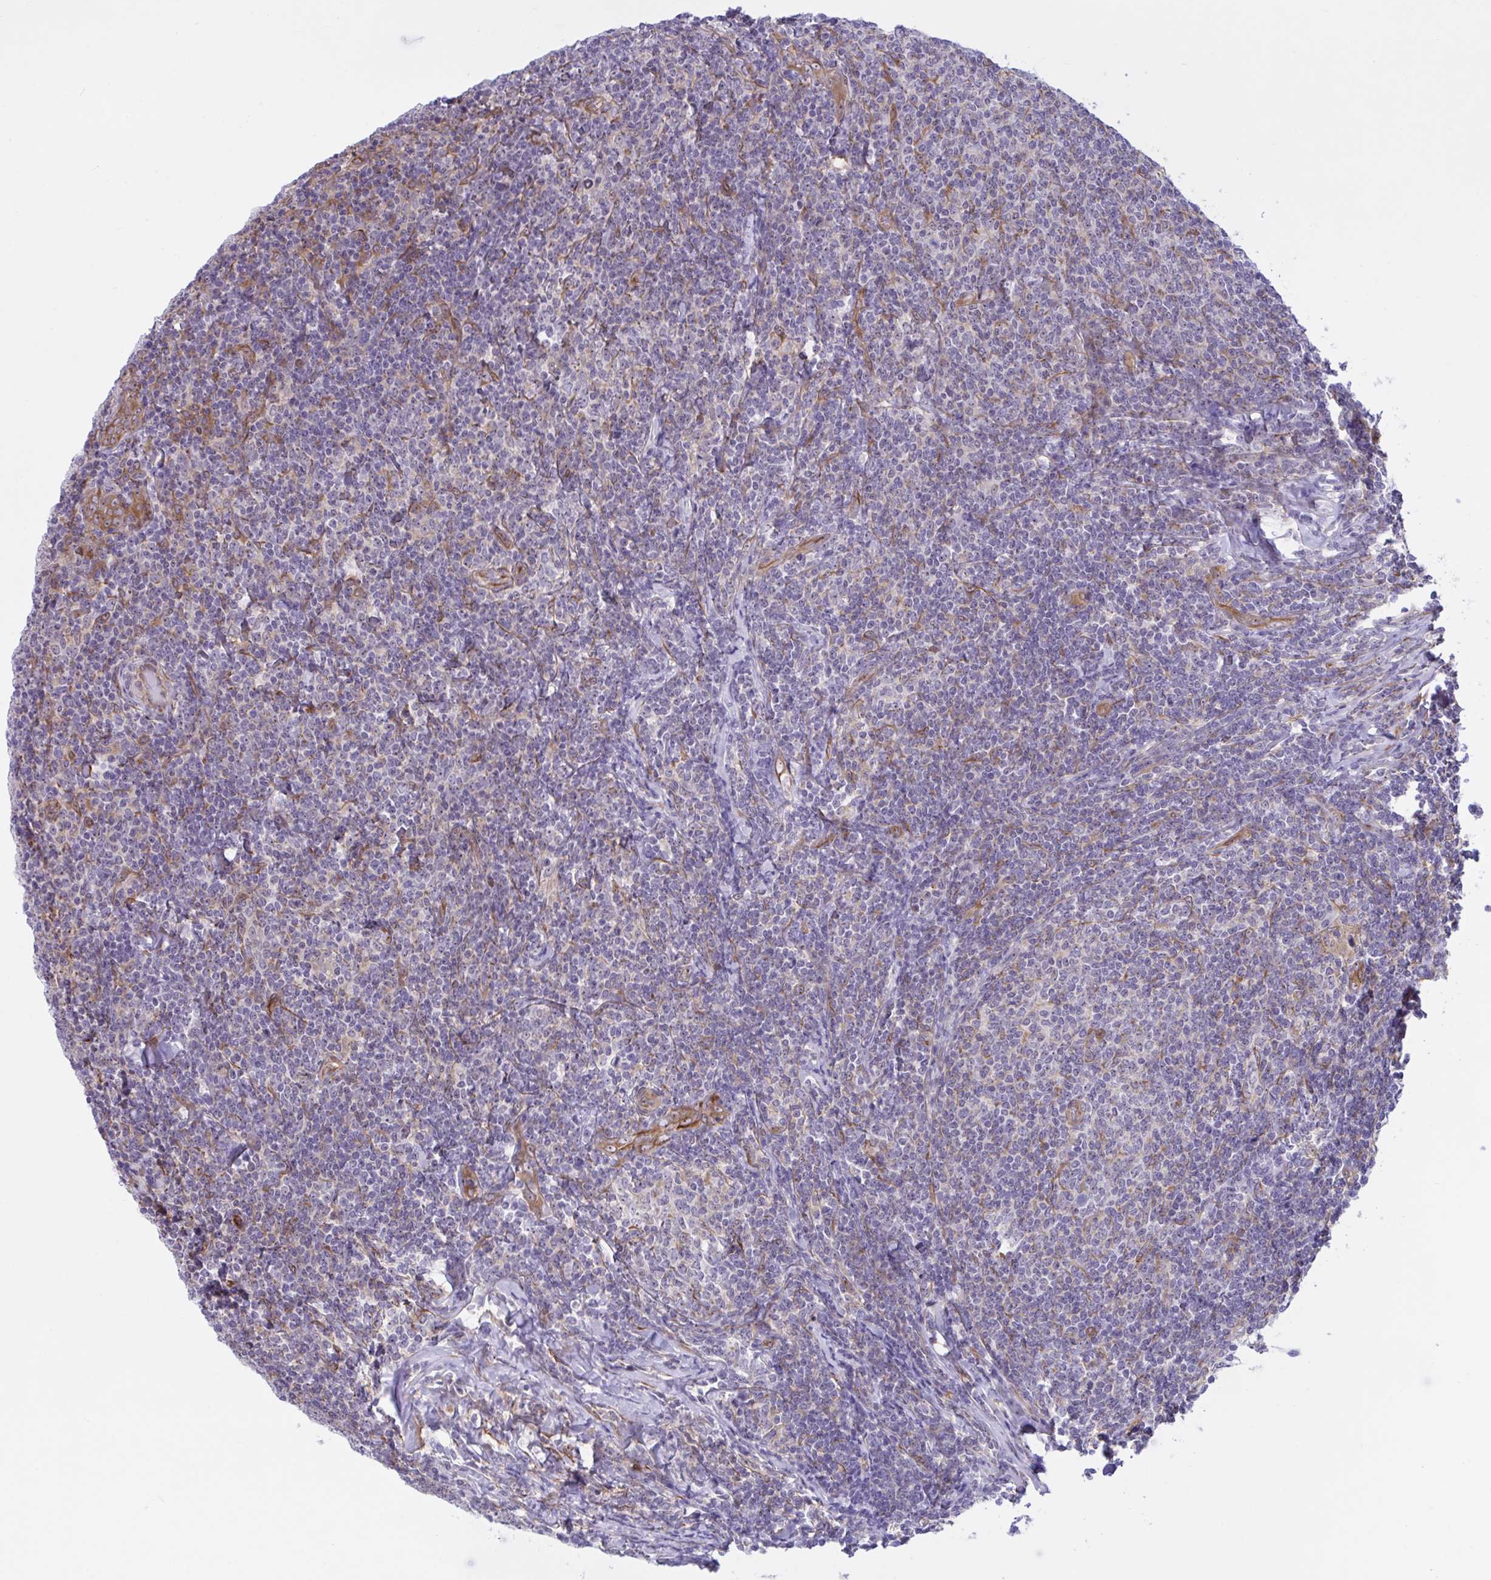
{"staining": {"intensity": "weak", "quantity": "<25%", "location": "cytoplasmic/membranous"}, "tissue": "lymphoma", "cell_type": "Tumor cells", "image_type": "cancer", "snomed": [{"axis": "morphology", "description": "Malignant lymphoma, non-Hodgkin's type, Low grade"}, {"axis": "topography", "description": "Lymph node"}], "caption": "Lymphoma was stained to show a protein in brown. There is no significant expression in tumor cells. (Immunohistochemistry (ihc), brightfield microscopy, high magnification).", "gene": "PRRT4", "patient": {"sex": "male", "age": 52}}